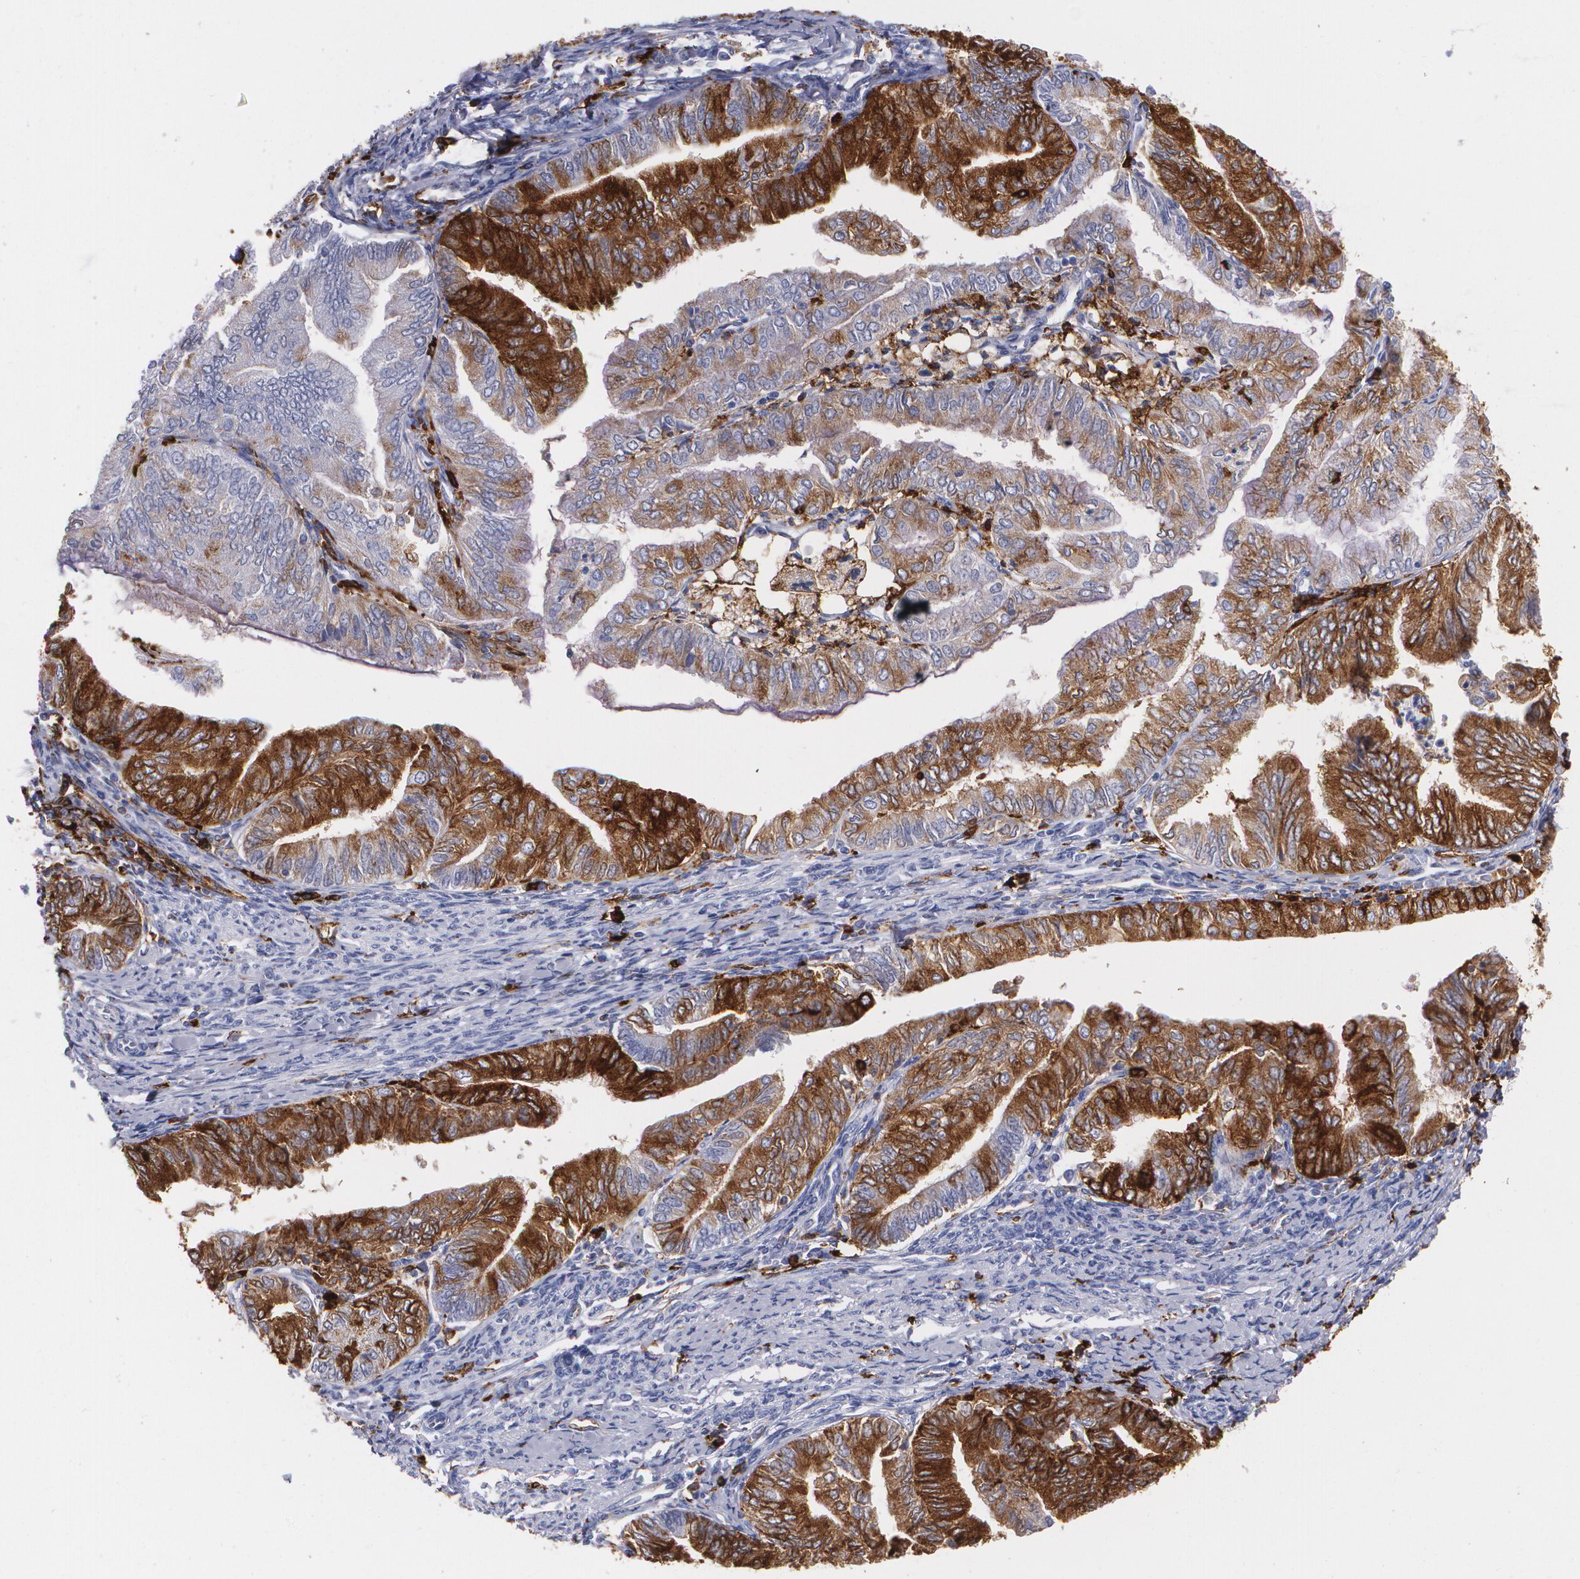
{"staining": {"intensity": "moderate", "quantity": "25%-75%", "location": "cytoplasmic/membranous"}, "tissue": "endometrial cancer", "cell_type": "Tumor cells", "image_type": "cancer", "snomed": [{"axis": "morphology", "description": "Adenocarcinoma, NOS"}, {"axis": "topography", "description": "Endometrium"}], "caption": "An immunohistochemistry photomicrograph of neoplastic tissue is shown. Protein staining in brown shows moderate cytoplasmic/membranous positivity in endometrial cancer within tumor cells.", "gene": "HLA-DRA", "patient": {"sex": "female", "age": 66}}